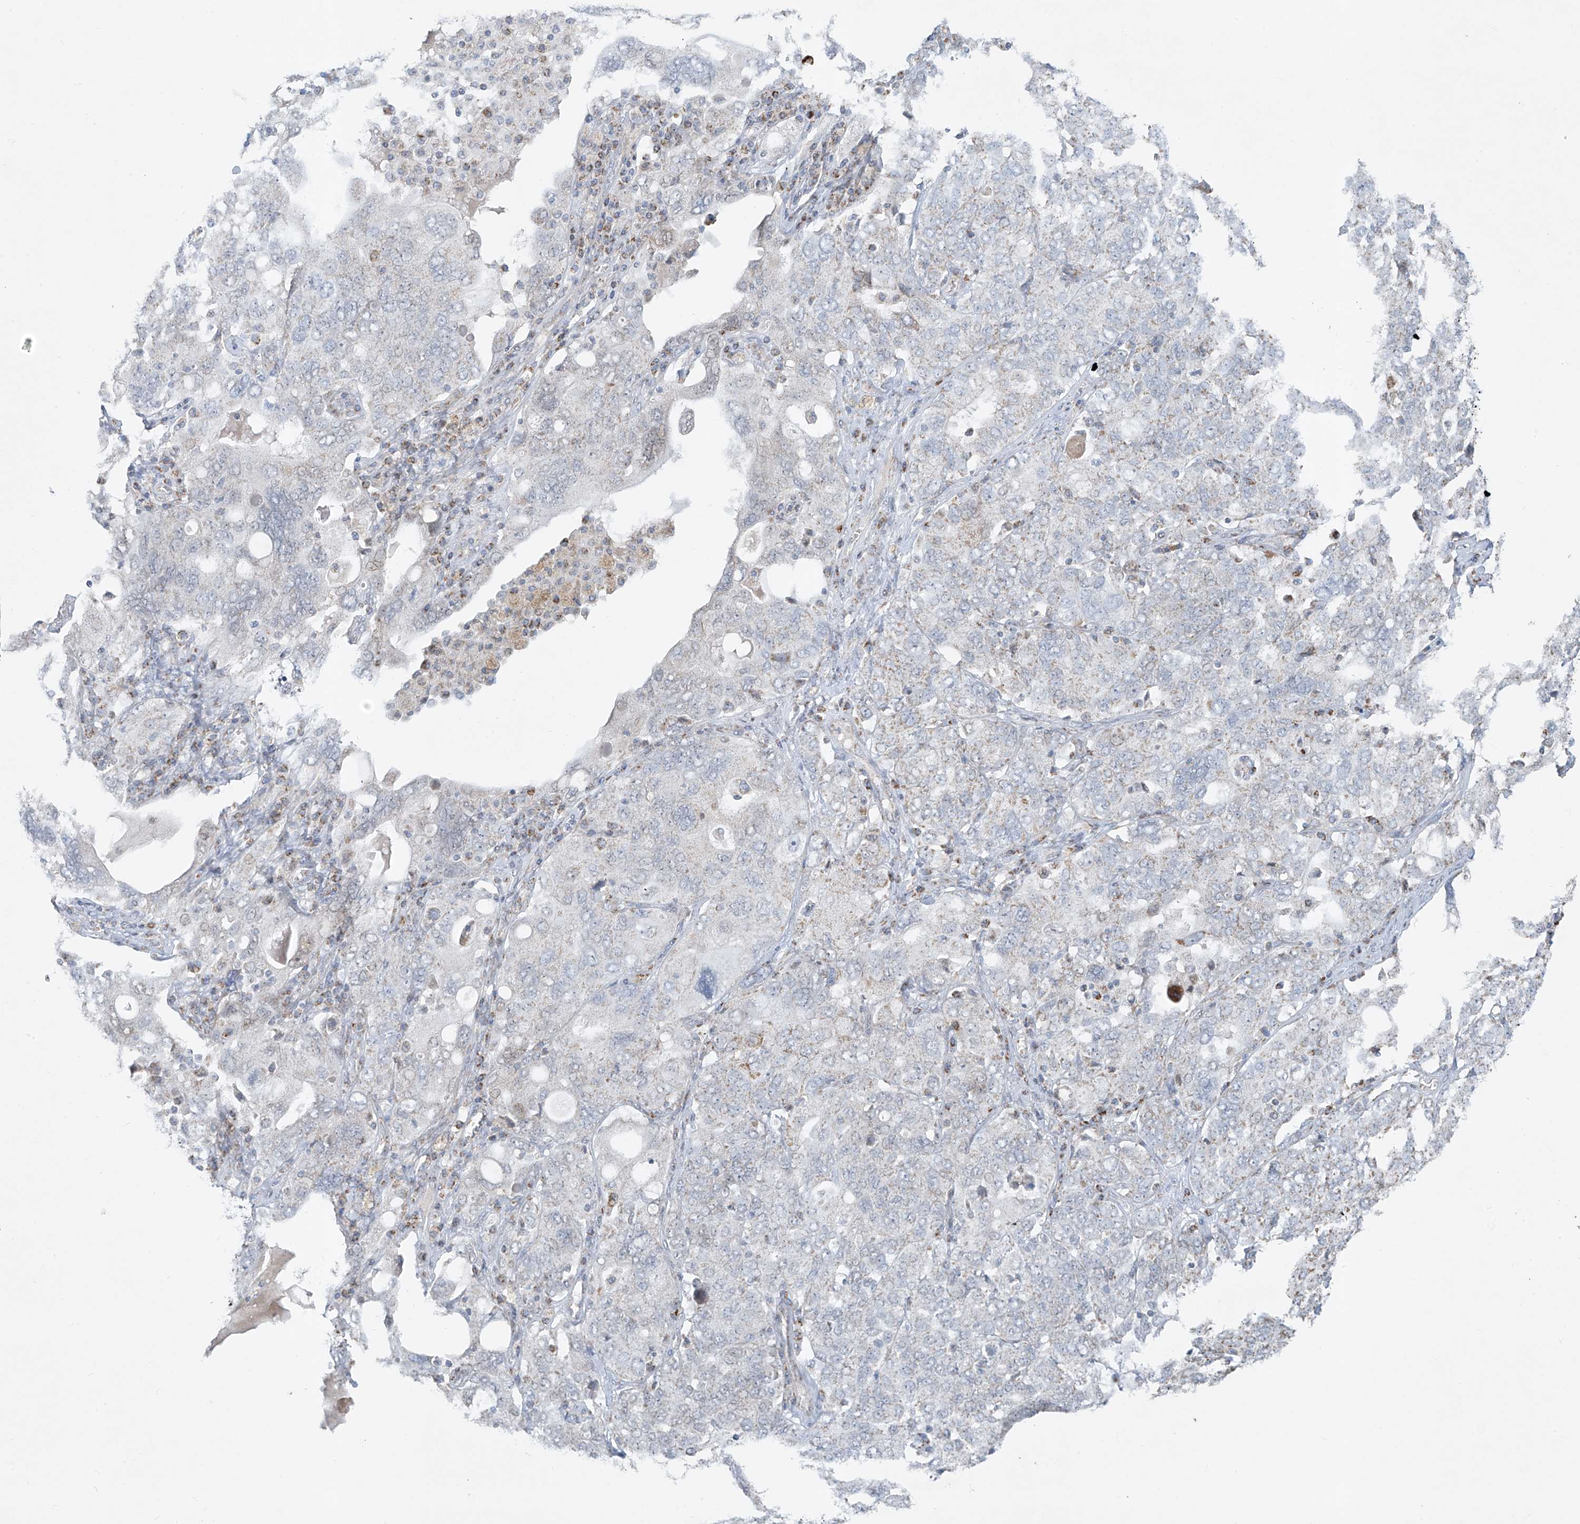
{"staining": {"intensity": "negative", "quantity": "none", "location": "none"}, "tissue": "ovarian cancer", "cell_type": "Tumor cells", "image_type": "cancer", "snomed": [{"axis": "morphology", "description": "Carcinoma, endometroid"}, {"axis": "topography", "description": "Ovary"}], "caption": "The immunohistochemistry micrograph has no significant staining in tumor cells of ovarian endometroid carcinoma tissue. (Brightfield microscopy of DAB immunohistochemistry at high magnification).", "gene": "SMDT1", "patient": {"sex": "female", "age": 62}}